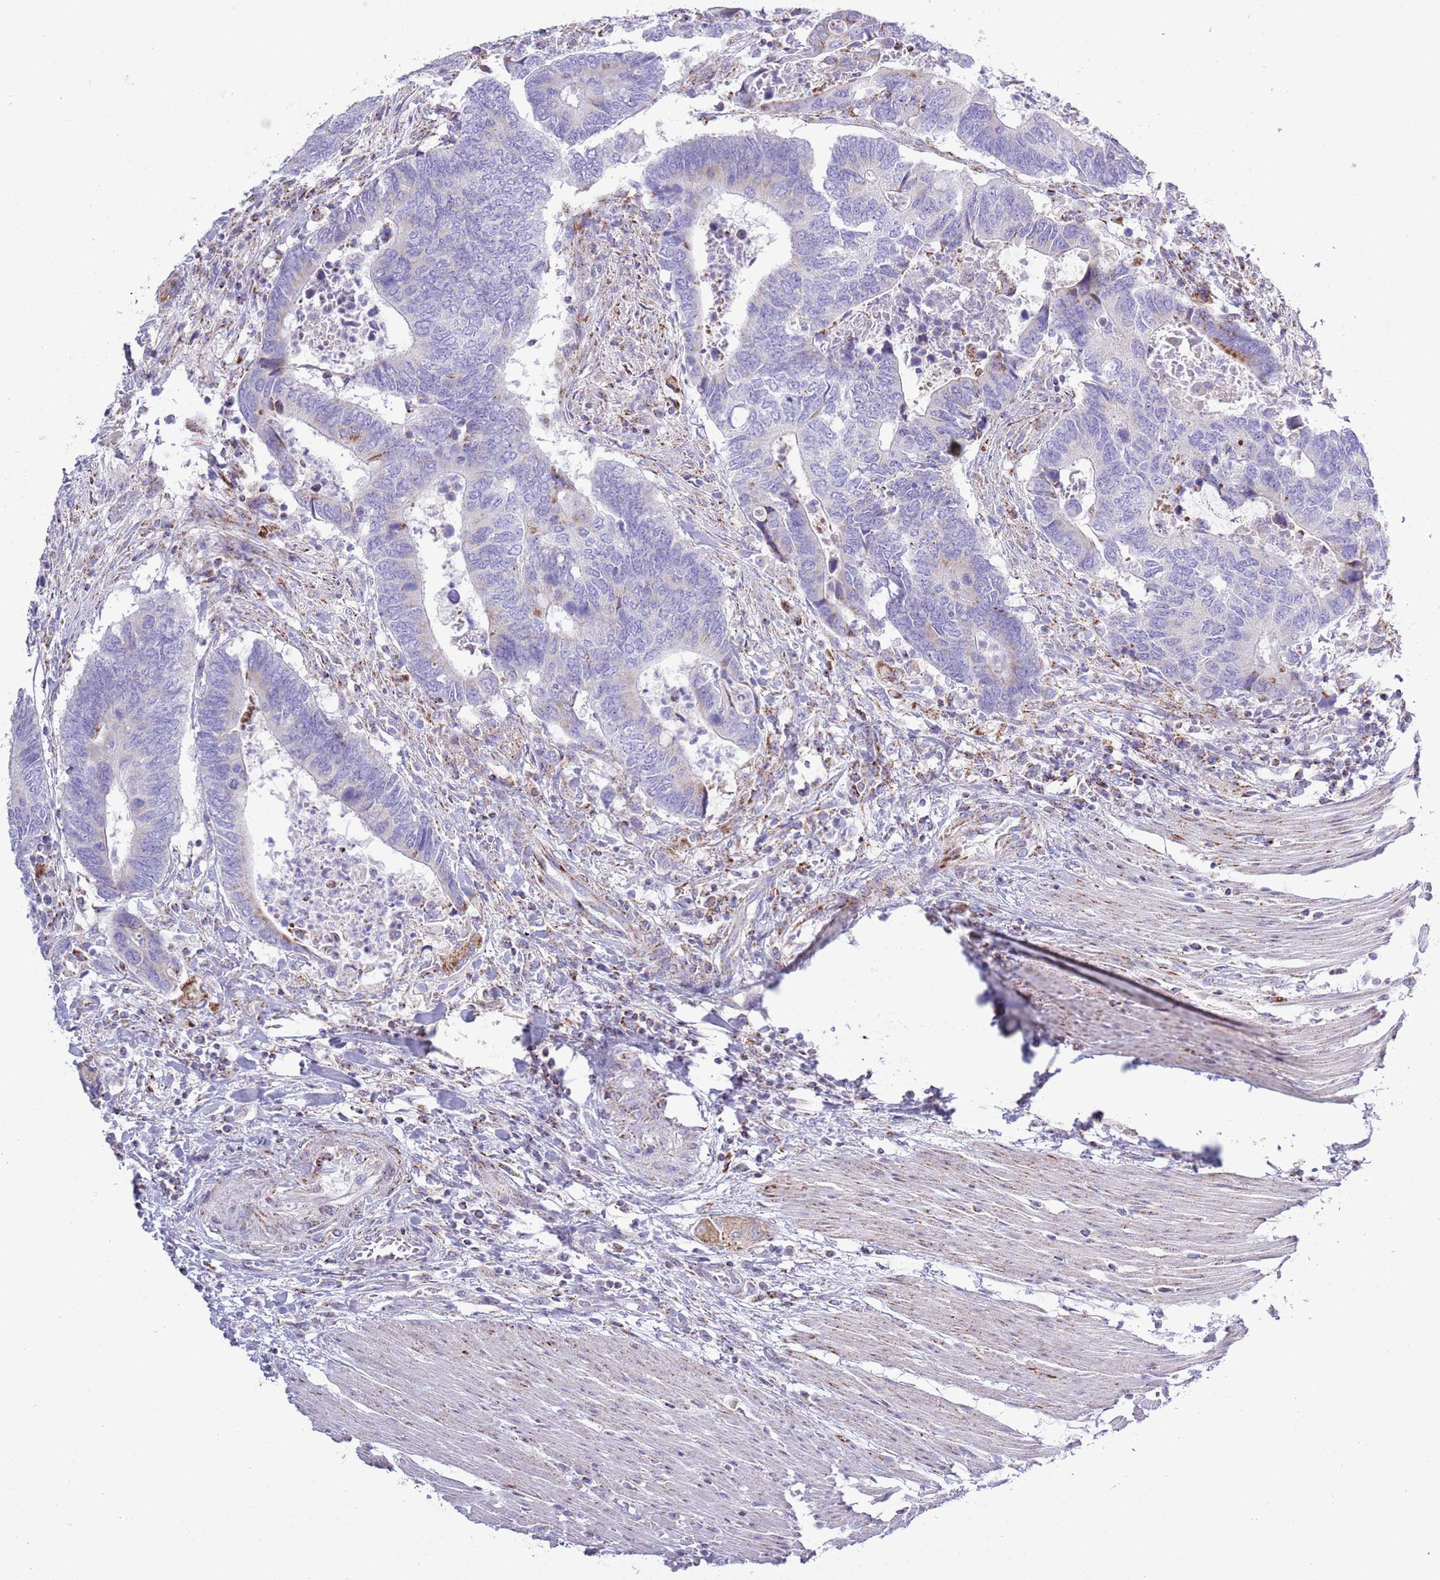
{"staining": {"intensity": "moderate", "quantity": "<25%", "location": "cytoplasmic/membranous"}, "tissue": "colorectal cancer", "cell_type": "Tumor cells", "image_type": "cancer", "snomed": [{"axis": "morphology", "description": "Adenocarcinoma, NOS"}, {"axis": "topography", "description": "Colon"}], "caption": "Colorectal adenocarcinoma stained with a brown dye displays moderate cytoplasmic/membranous positive staining in about <25% of tumor cells.", "gene": "ATP6V1B1", "patient": {"sex": "male", "age": 87}}